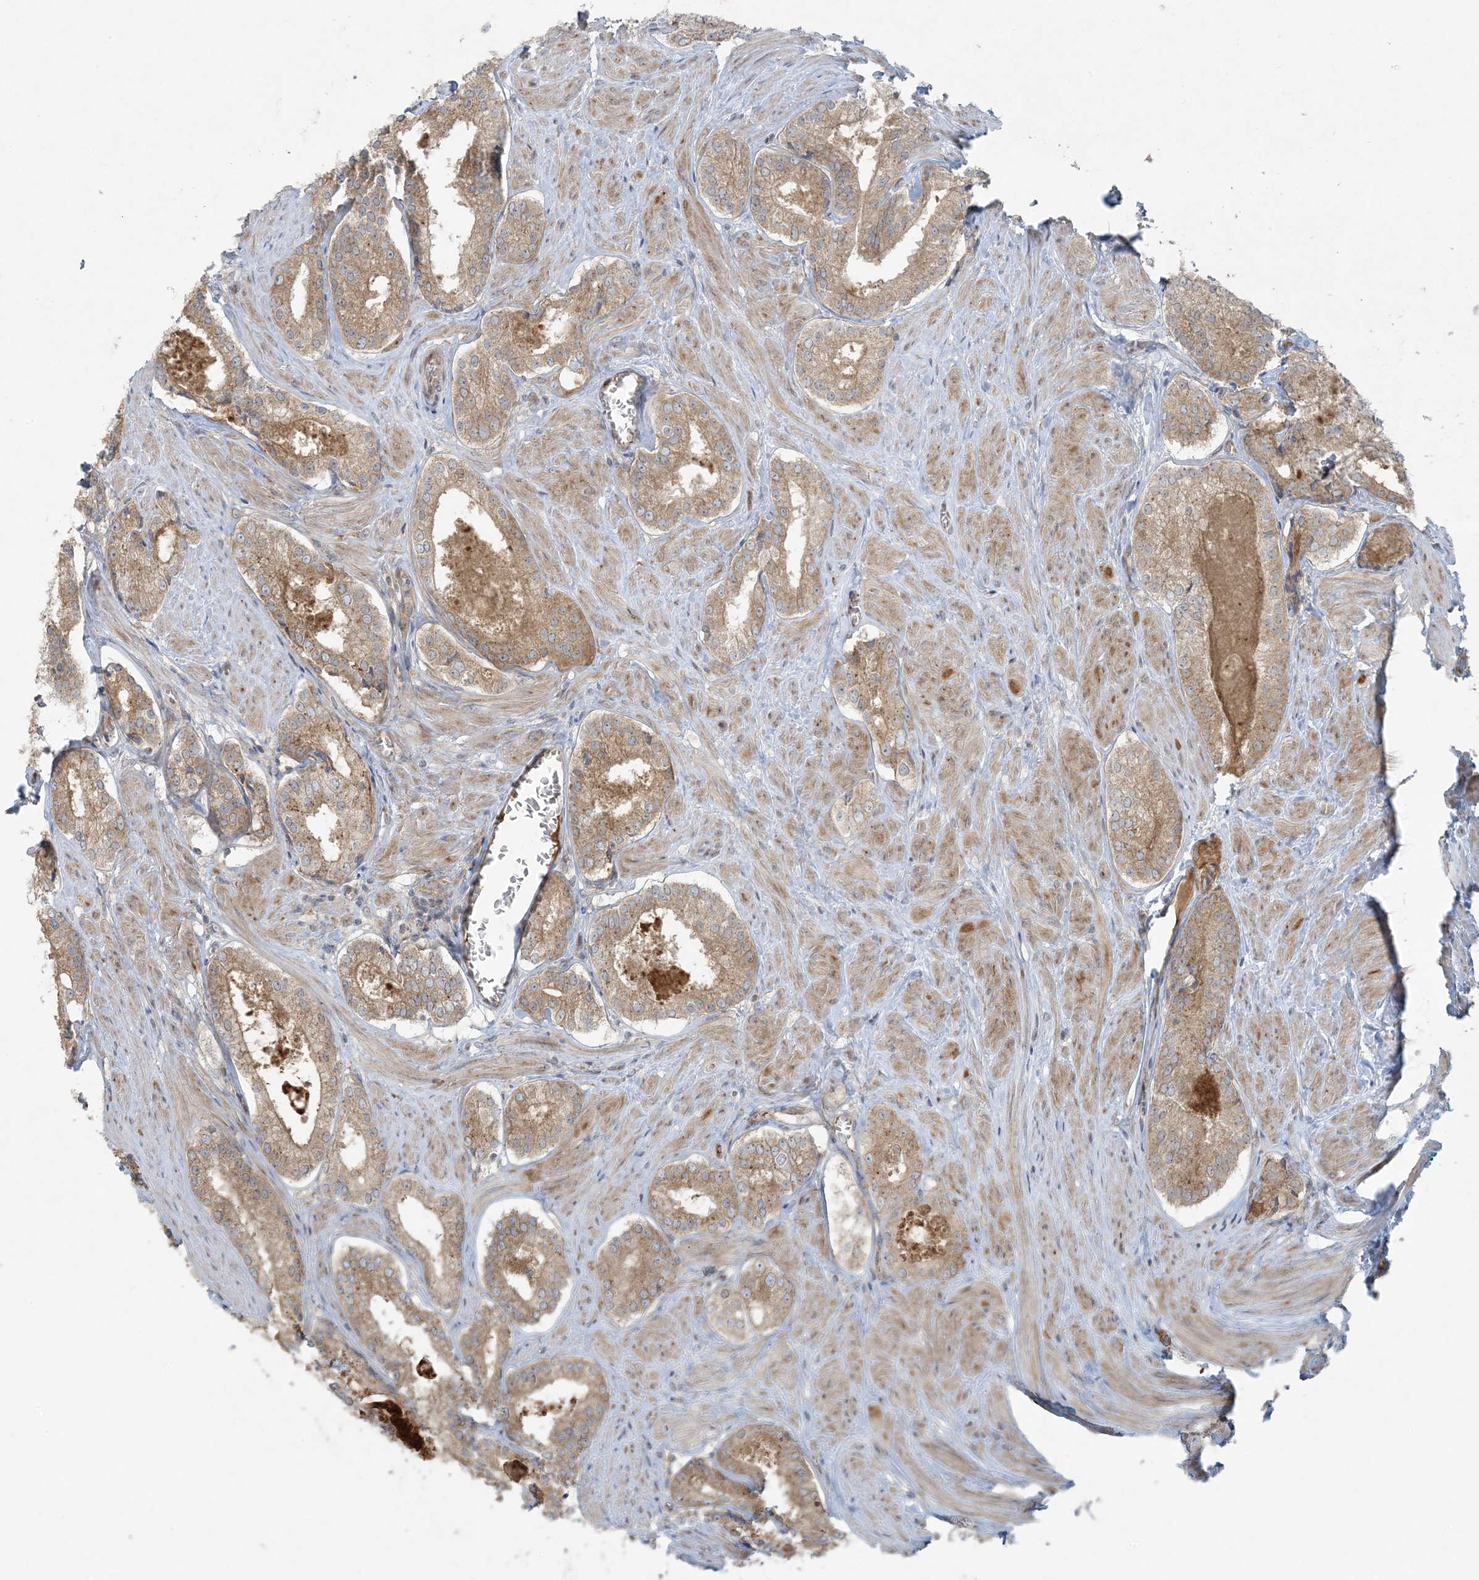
{"staining": {"intensity": "moderate", "quantity": ">75%", "location": "cytoplasmic/membranous"}, "tissue": "prostate cancer", "cell_type": "Tumor cells", "image_type": "cancer", "snomed": [{"axis": "morphology", "description": "Adenocarcinoma, Low grade"}, {"axis": "topography", "description": "Prostate"}], "caption": "Protein expression analysis of human prostate cancer (adenocarcinoma (low-grade)) reveals moderate cytoplasmic/membranous positivity in approximately >75% of tumor cells.", "gene": "ZNF263", "patient": {"sex": "male", "age": 54}}